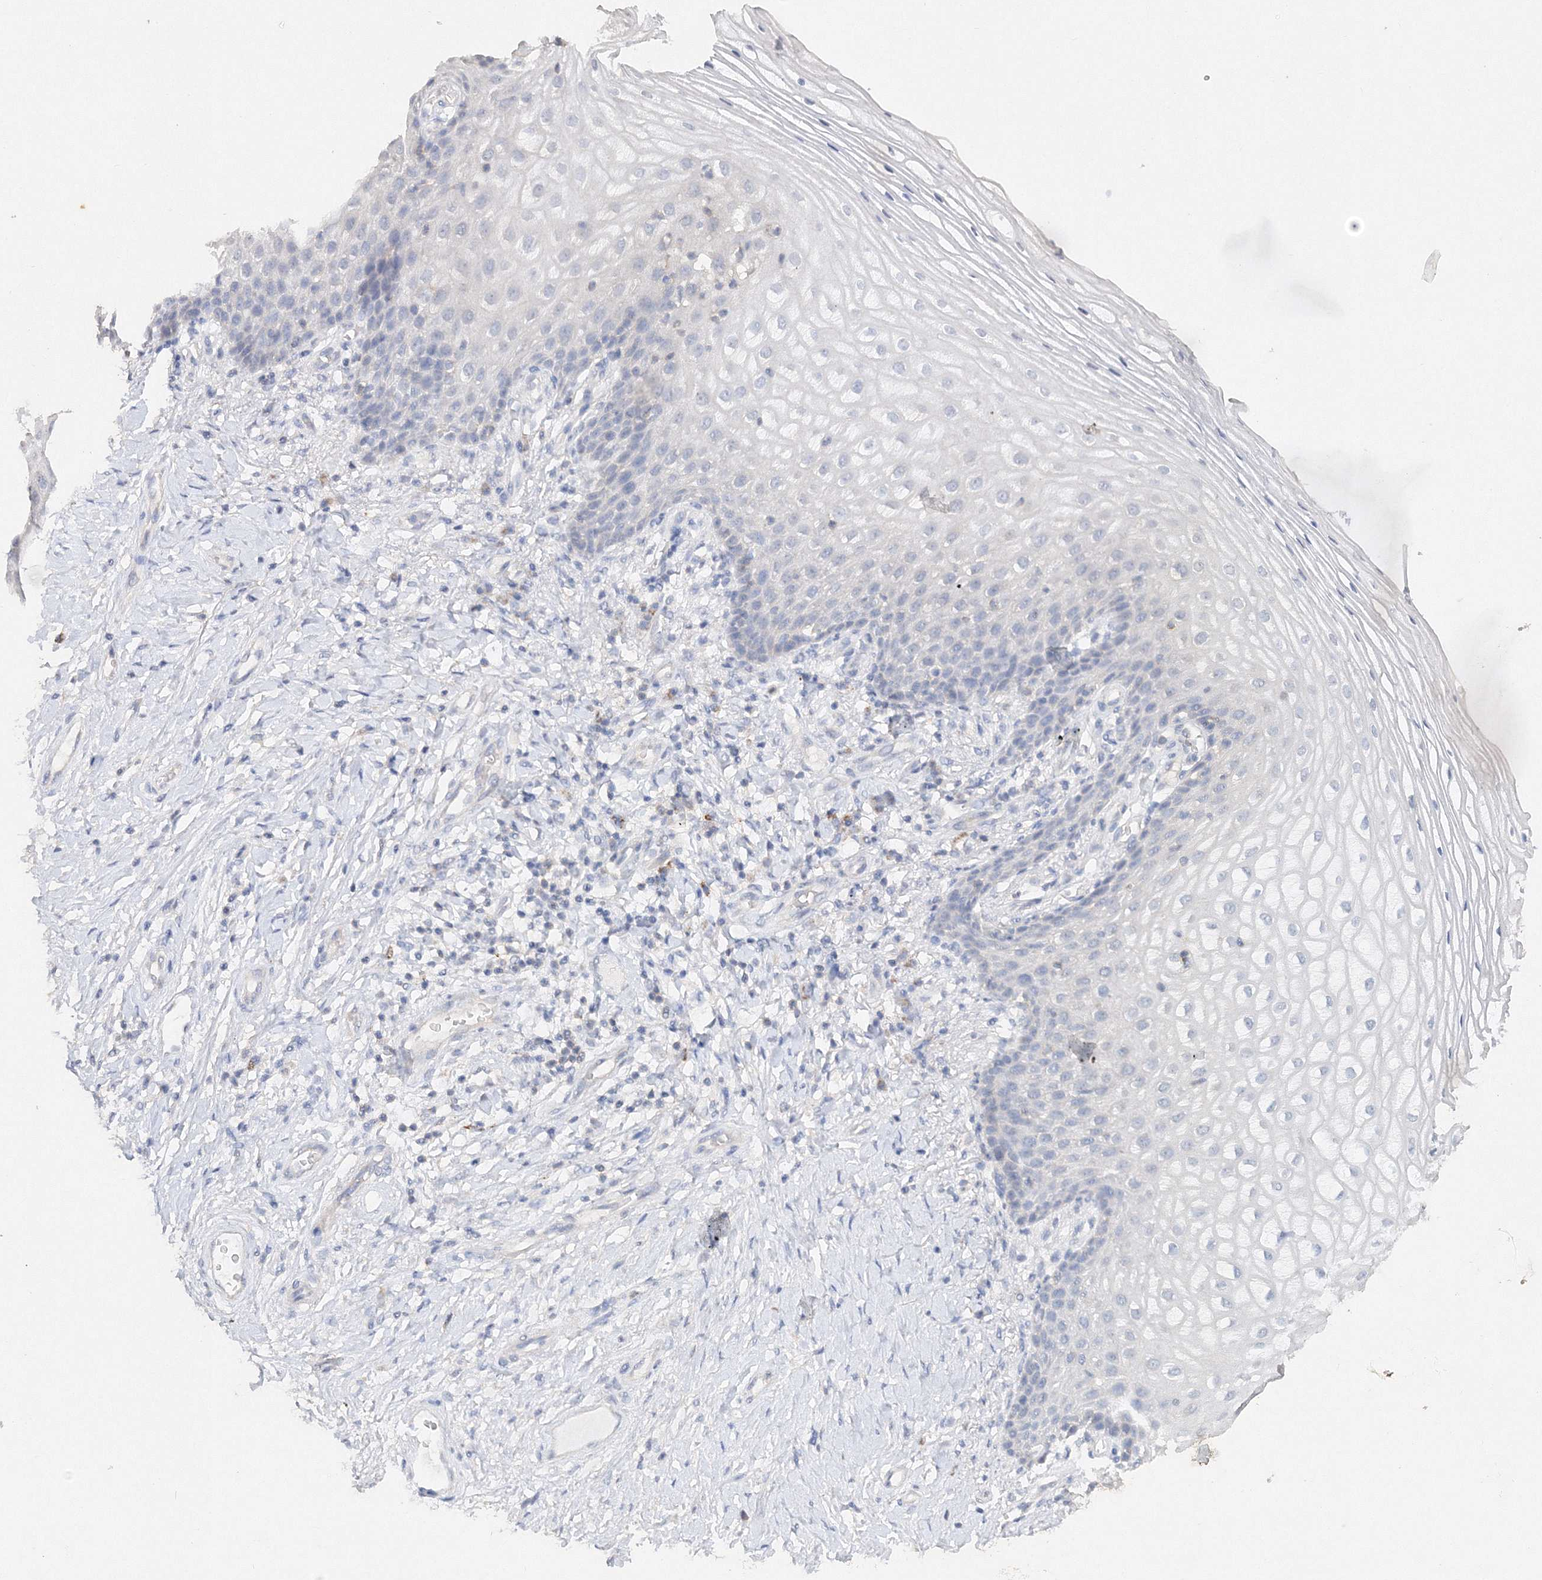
{"staining": {"intensity": "negative", "quantity": "none", "location": "none"}, "tissue": "vagina", "cell_type": "Squamous epithelial cells", "image_type": "normal", "snomed": [{"axis": "morphology", "description": "Normal tissue, NOS"}, {"axis": "topography", "description": "Vagina"}], "caption": "Immunohistochemical staining of normal vagina displays no significant positivity in squamous epithelial cells. (DAB immunohistochemistry, high magnification).", "gene": "GLS", "patient": {"sex": "female", "age": 60}}